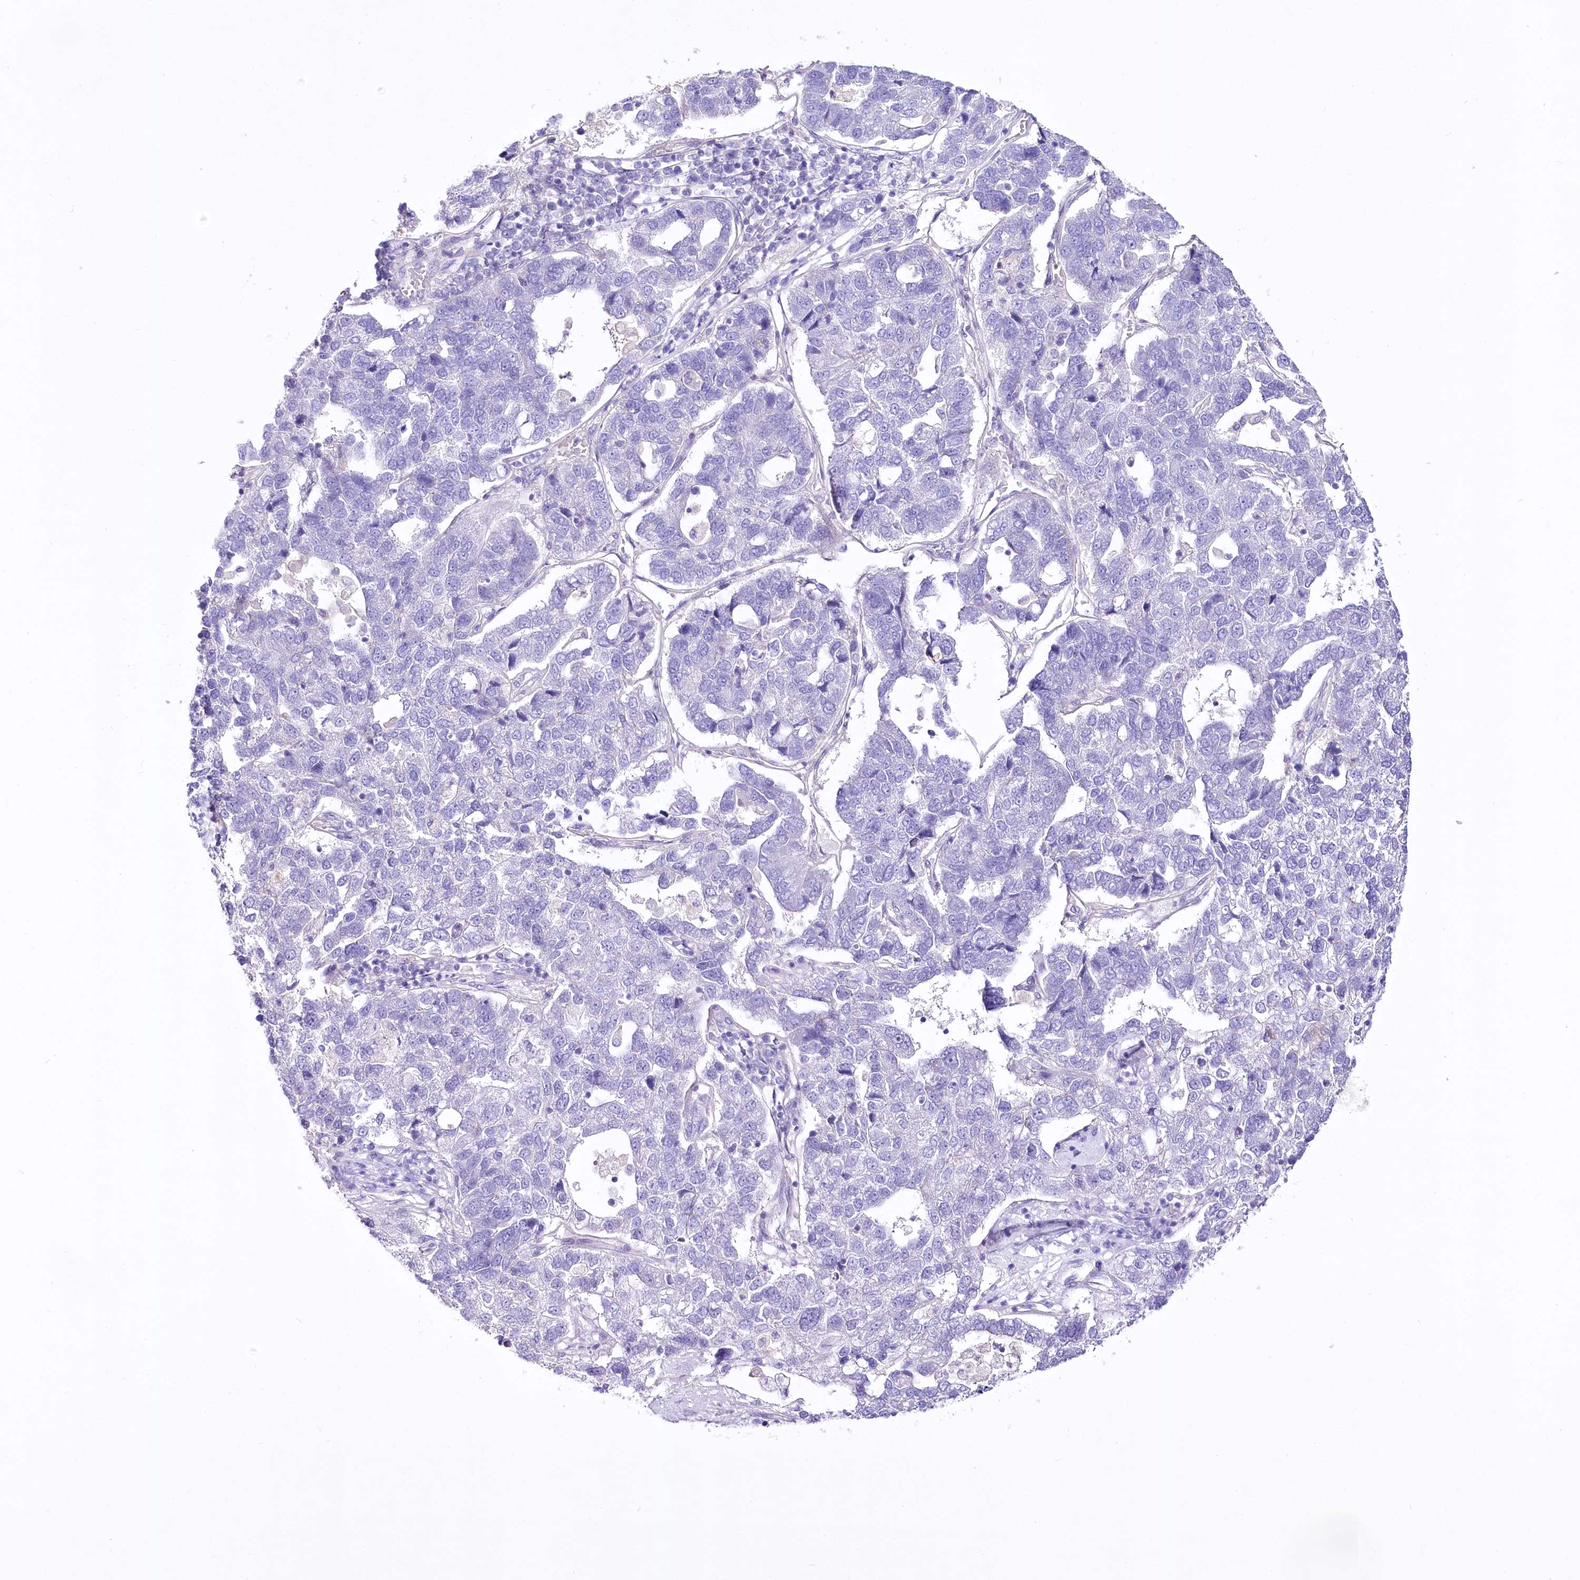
{"staining": {"intensity": "negative", "quantity": "none", "location": "none"}, "tissue": "pancreatic cancer", "cell_type": "Tumor cells", "image_type": "cancer", "snomed": [{"axis": "morphology", "description": "Adenocarcinoma, NOS"}, {"axis": "topography", "description": "Pancreas"}], "caption": "This is a photomicrograph of IHC staining of adenocarcinoma (pancreatic), which shows no staining in tumor cells.", "gene": "LRRC34", "patient": {"sex": "female", "age": 61}}